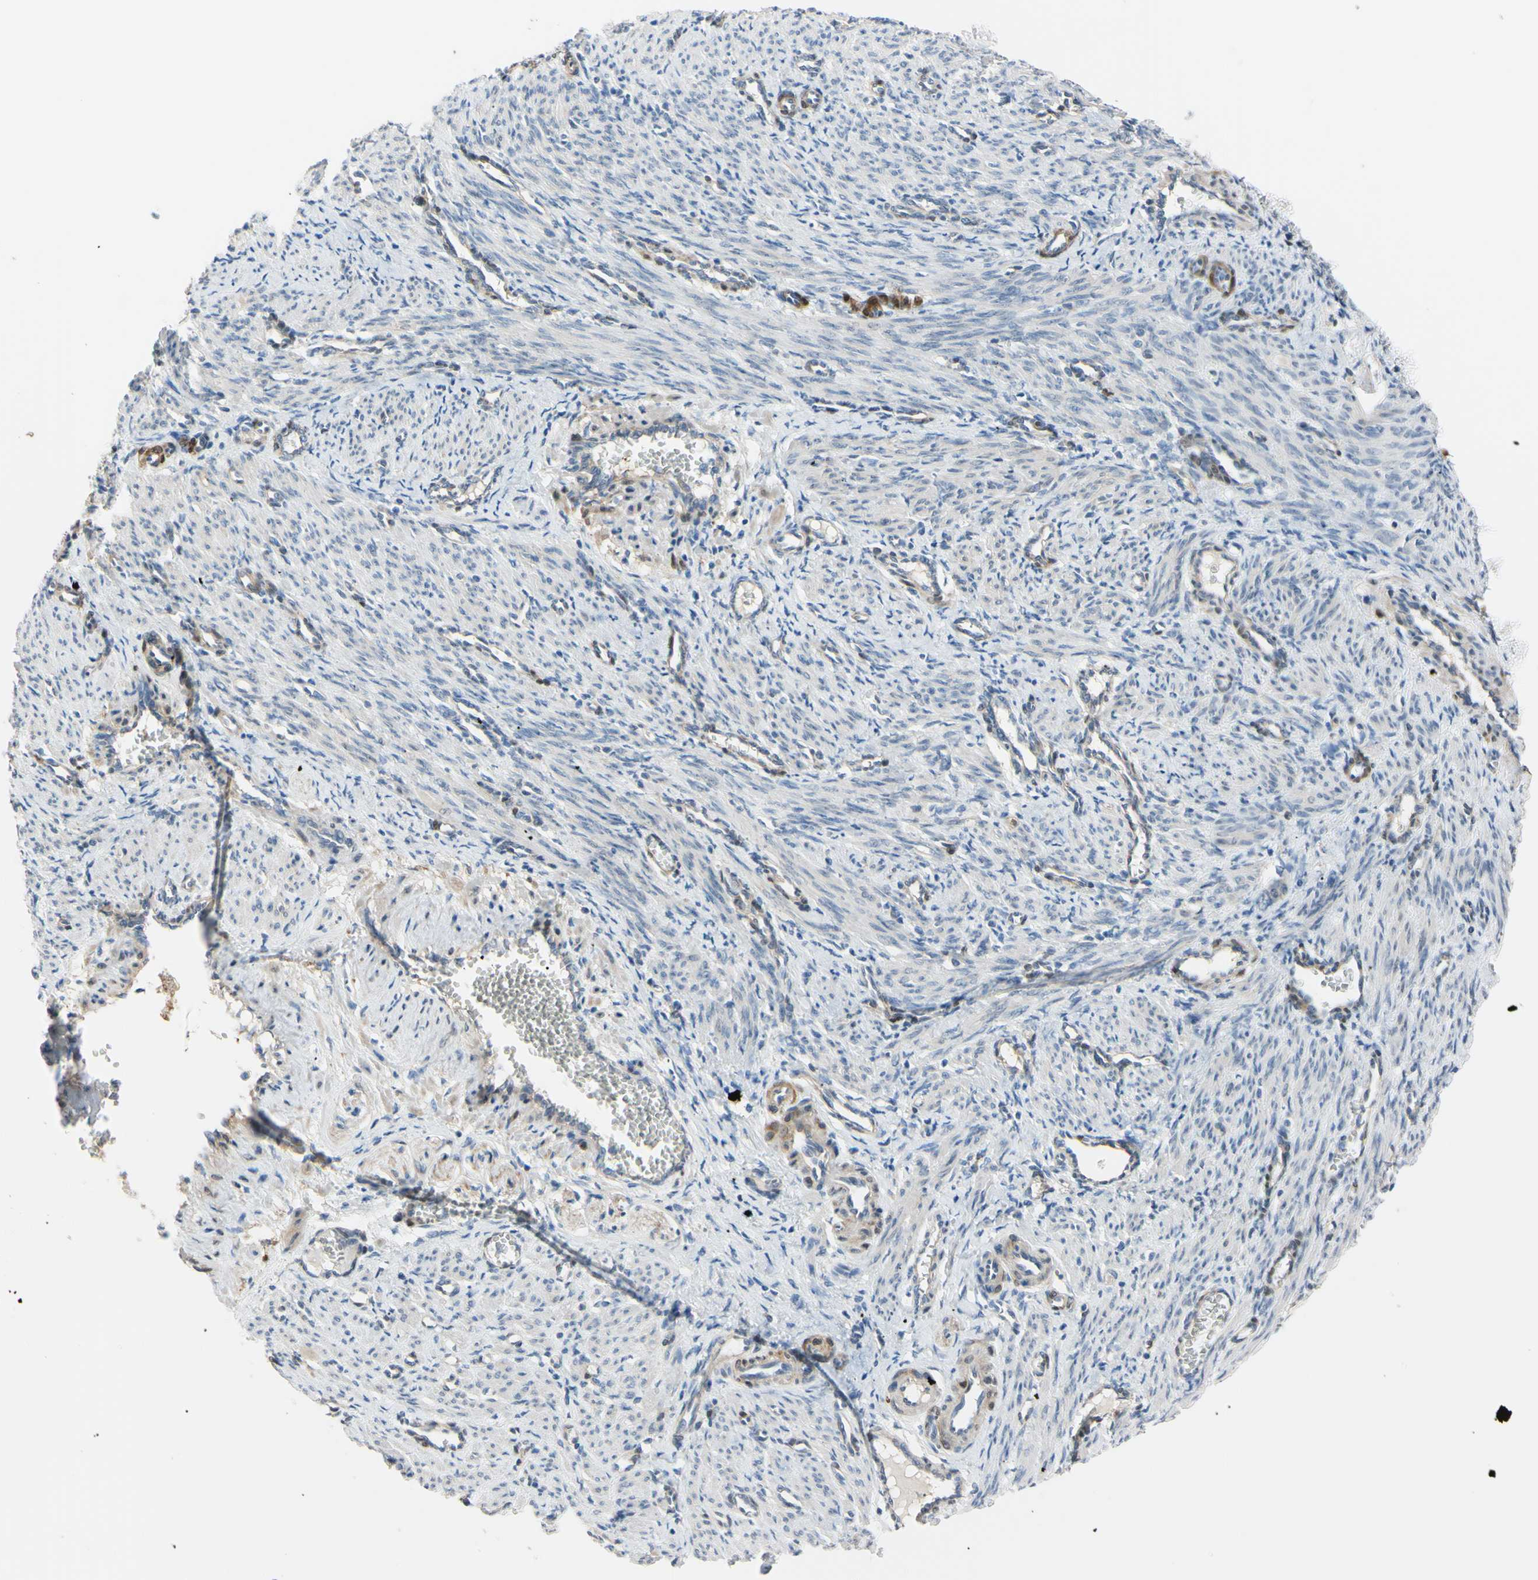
{"staining": {"intensity": "weak", "quantity": "<25%", "location": "cytoplasmic/membranous"}, "tissue": "smooth muscle", "cell_type": "Smooth muscle cells", "image_type": "normal", "snomed": [{"axis": "morphology", "description": "Normal tissue, NOS"}, {"axis": "topography", "description": "Endometrium"}], "caption": "This histopathology image is of benign smooth muscle stained with immunohistochemistry to label a protein in brown with the nuclei are counter-stained blue. There is no expression in smooth muscle cells. (Brightfield microscopy of DAB IHC at high magnification).", "gene": "NOL3", "patient": {"sex": "female", "age": 33}}